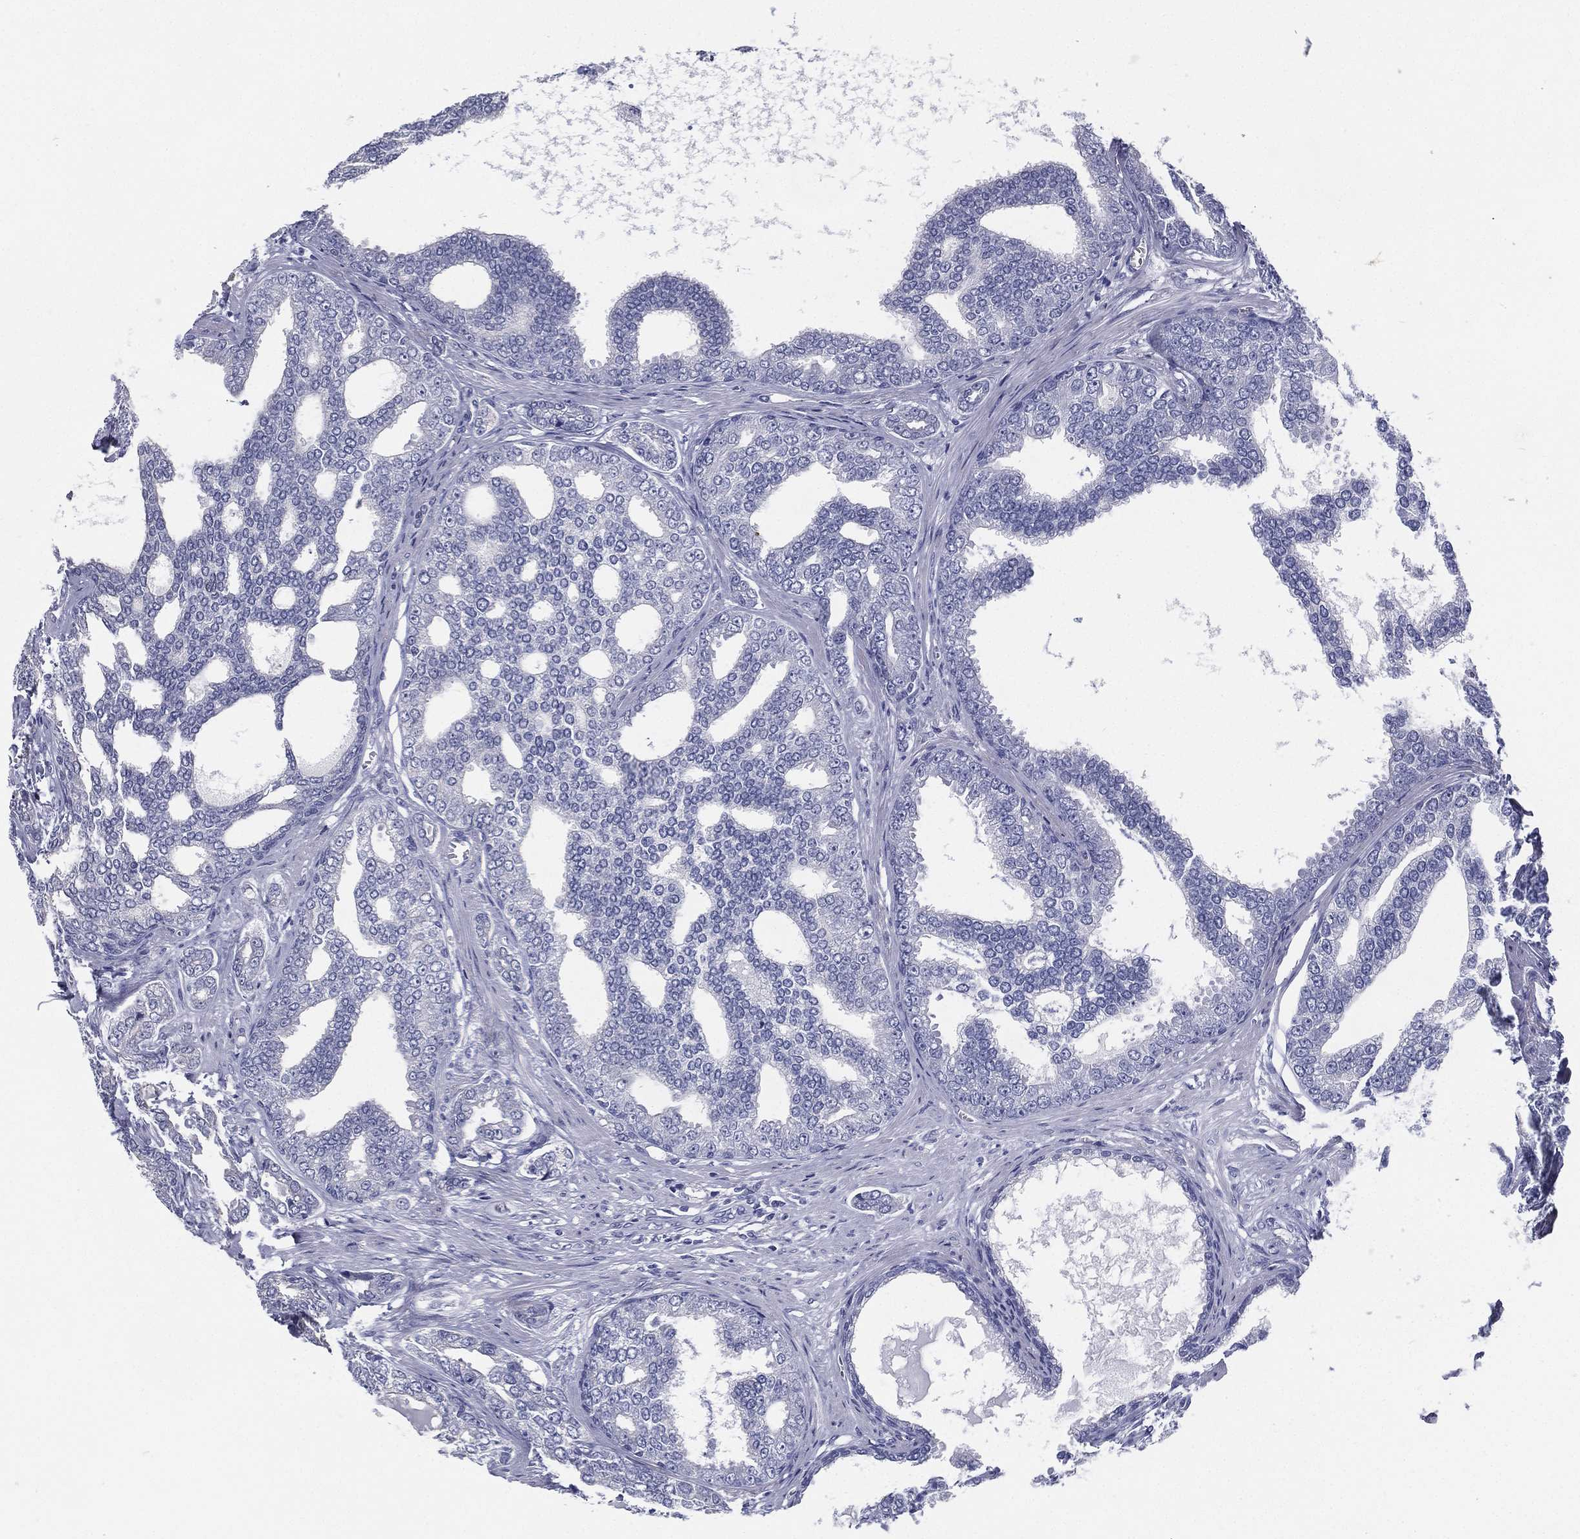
{"staining": {"intensity": "negative", "quantity": "none", "location": "none"}, "tissue": "prostate cancer", "cell_type": "Tumor cells", "image_type": "cancer", "snomed": [{"axis": "morphology", "description": "Adenocarcinoma, NOS"}, {"axis": "topography", "description": "Prostate"}], "caption": "This is a photomicrograph of immunohistochemistry staining of prostate adenocarcinoma, which shows no expression in tumor cells.", "gene": "RSPH4A", "patient": {"sex": "male", "age": 67}}